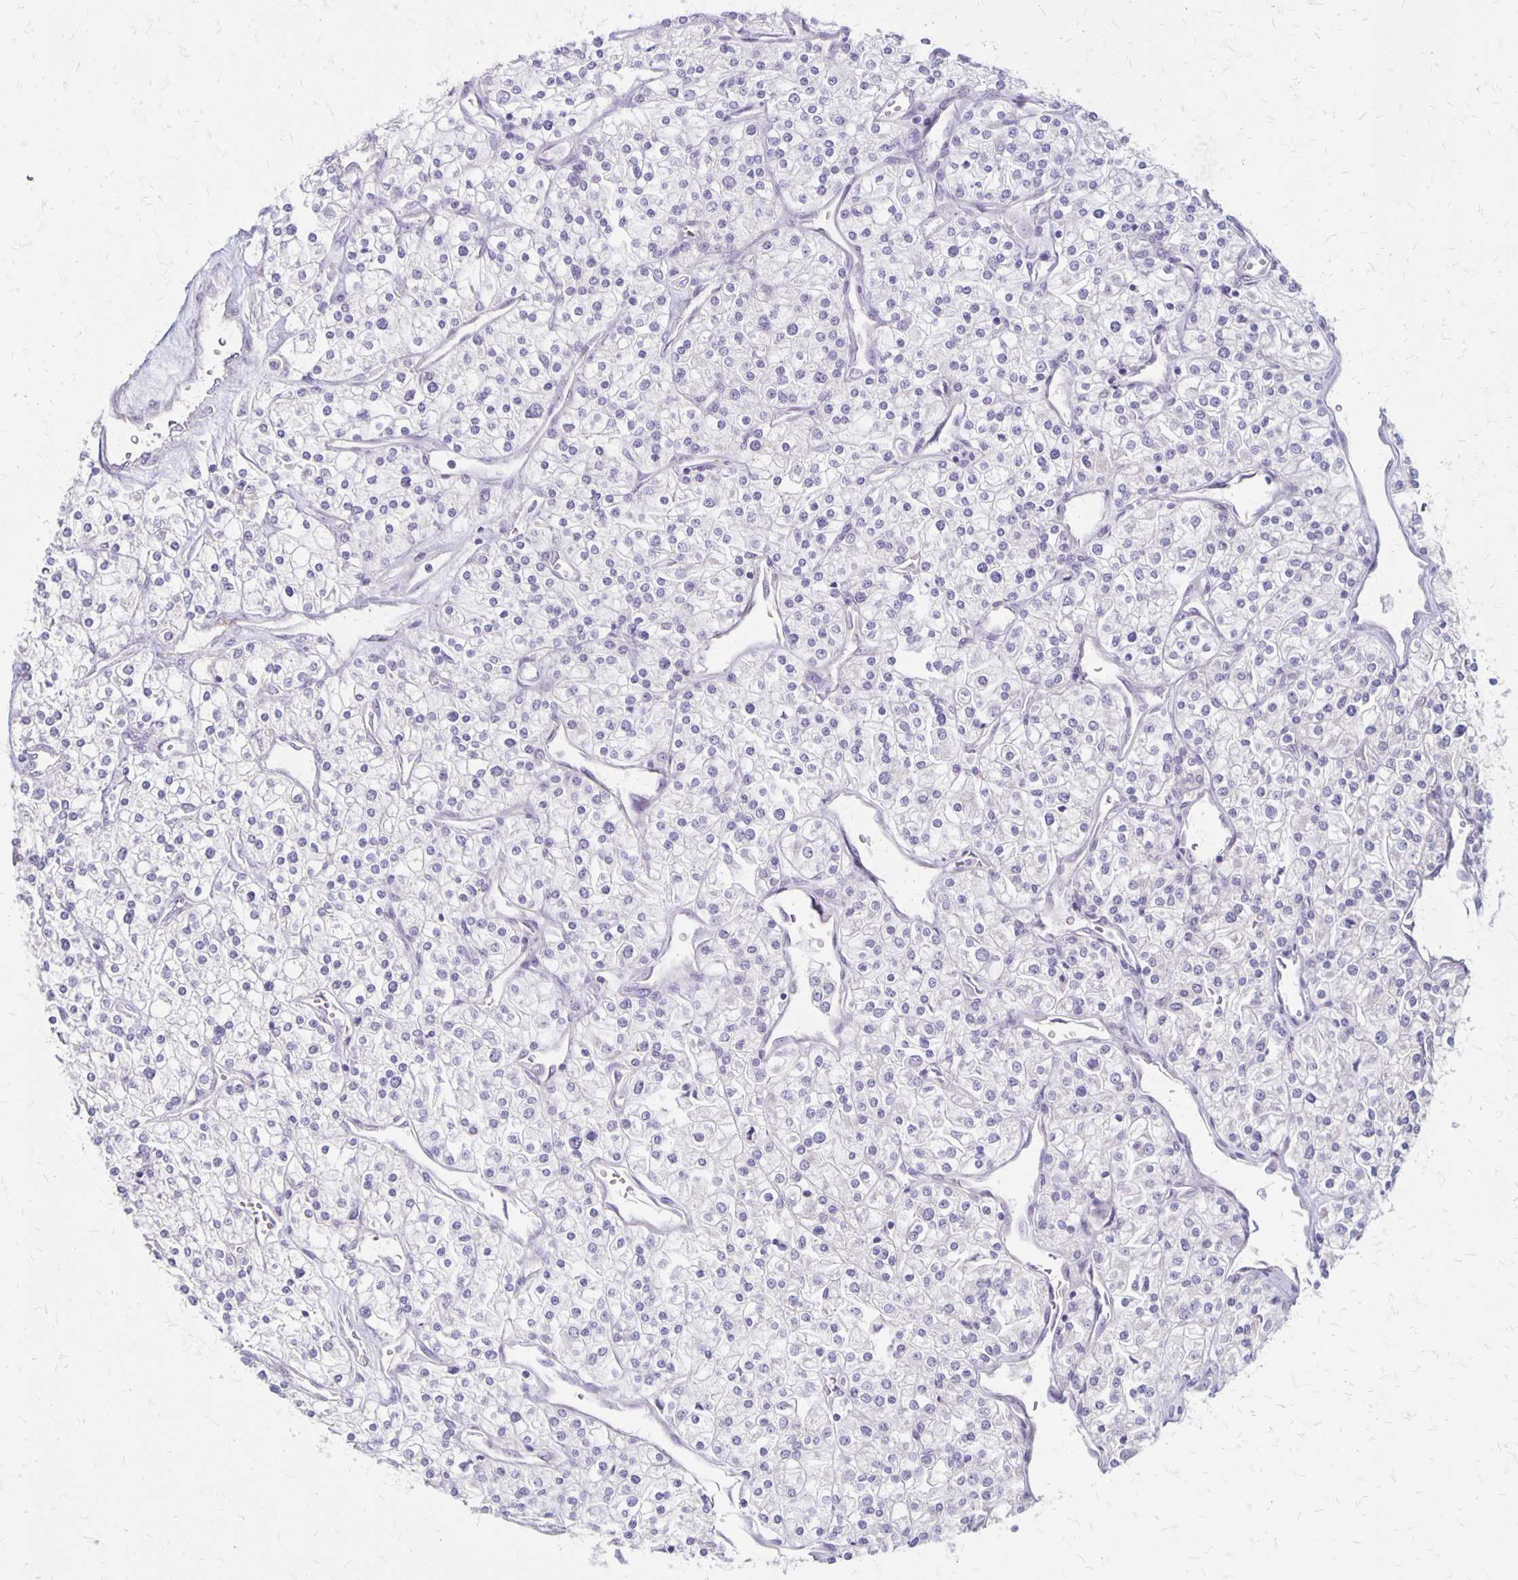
{"staining": {"intensity": "negative", "quantity": "none", "location": "none"}, "tissue": "renal cancer", "cell_type": "Tumor cells", "image_type": "cancer", "snomed": [{"axis": "morphology", "description": "Adenocarcinoma, NOS"}, {"axis": "topography", "description": "Kidney"}], "caption": "Human adenocarcinoma (renal) stained for a protein using IHC exhibits no positivity in tumor cells.", "gene": "HOMER1", "patient": {"sex": "male", "age": 80}}